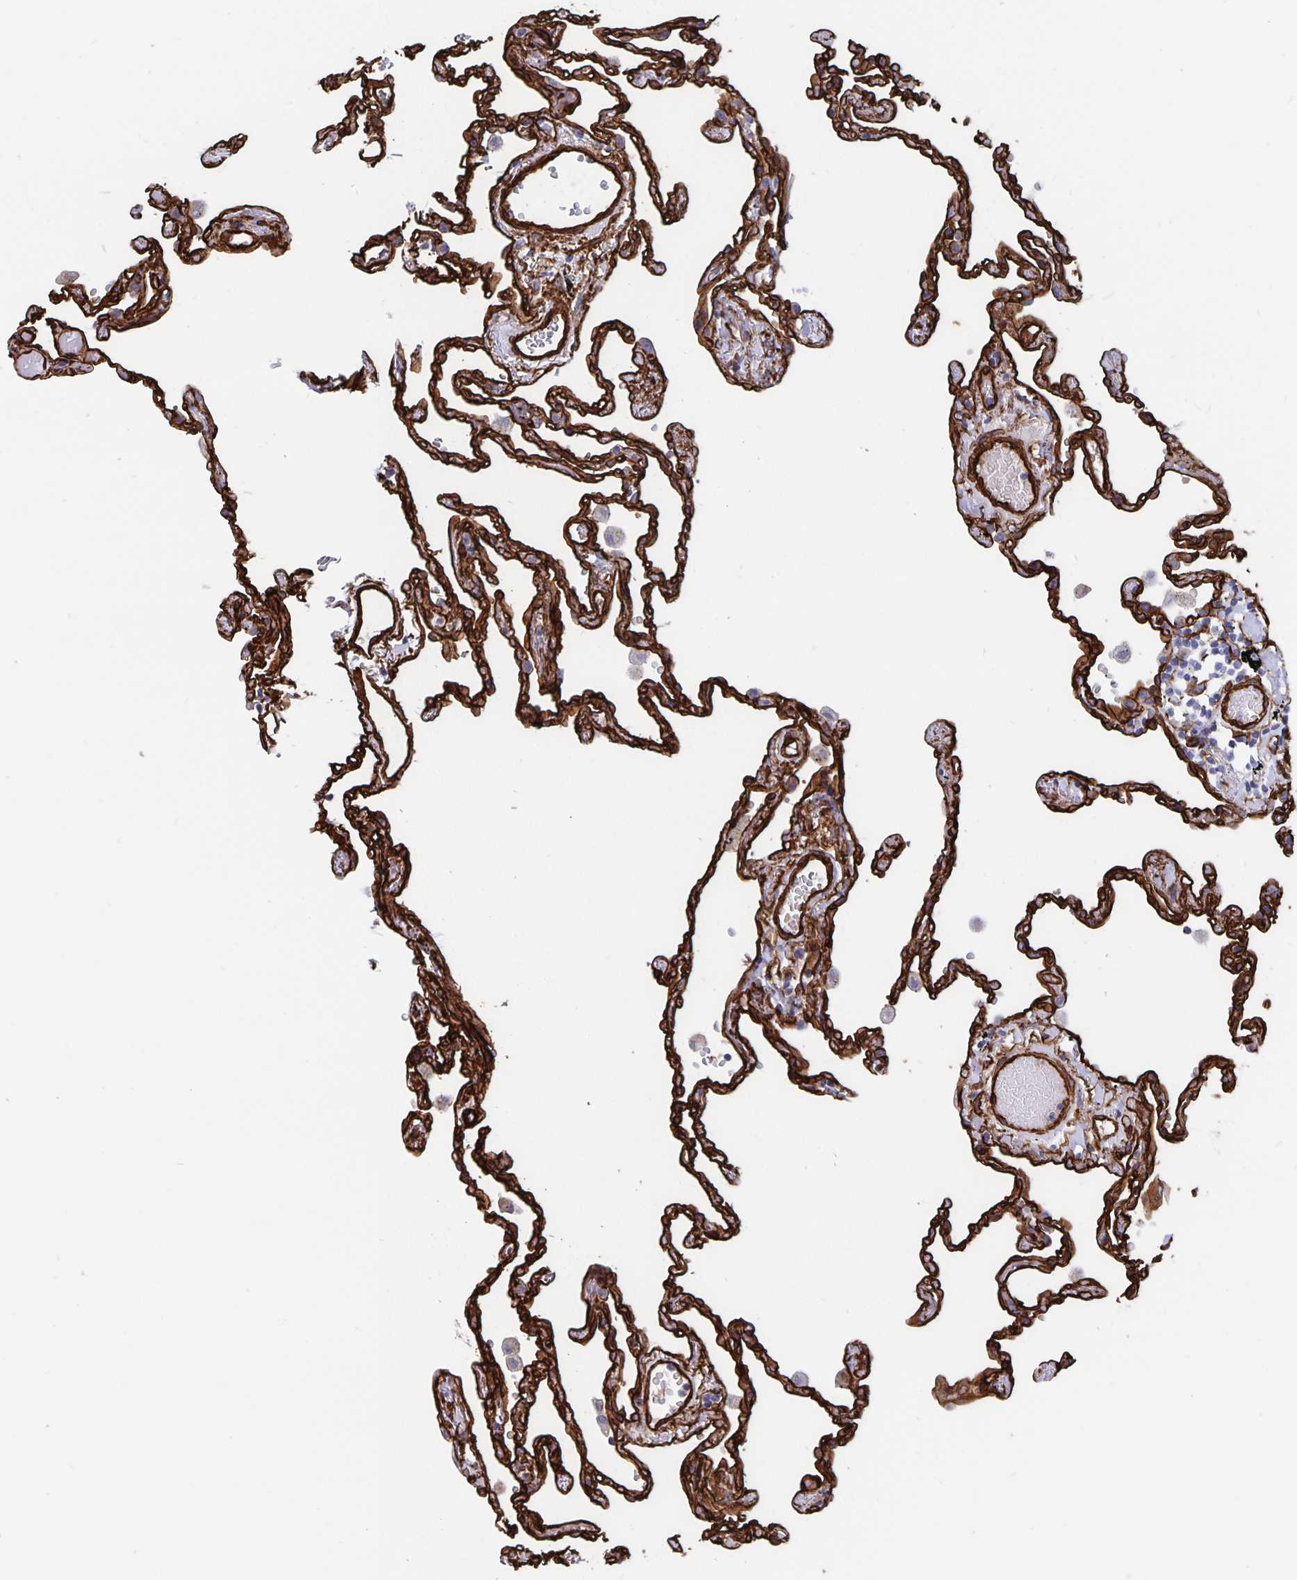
{"staining": {"intensity": "strong", "quantity": ">75%", "location": "cytoplasmic/membranous"}, "tissue": "lung", "cell_type": "Alveolar cells", "image_type": "normal", "snomed": [{"axis": "morphology", "description": "Normal tissue, NOS"}, {"axis": "topography", "description": "Lung"}], "caption": "Immunohistochemical staining of benign human lung displays strong cytoplasmic/membranous protein staining in about >75% of alveolar cells.", "gene": "DCHS2", "patient": {"sex": "female", "age": 67}}